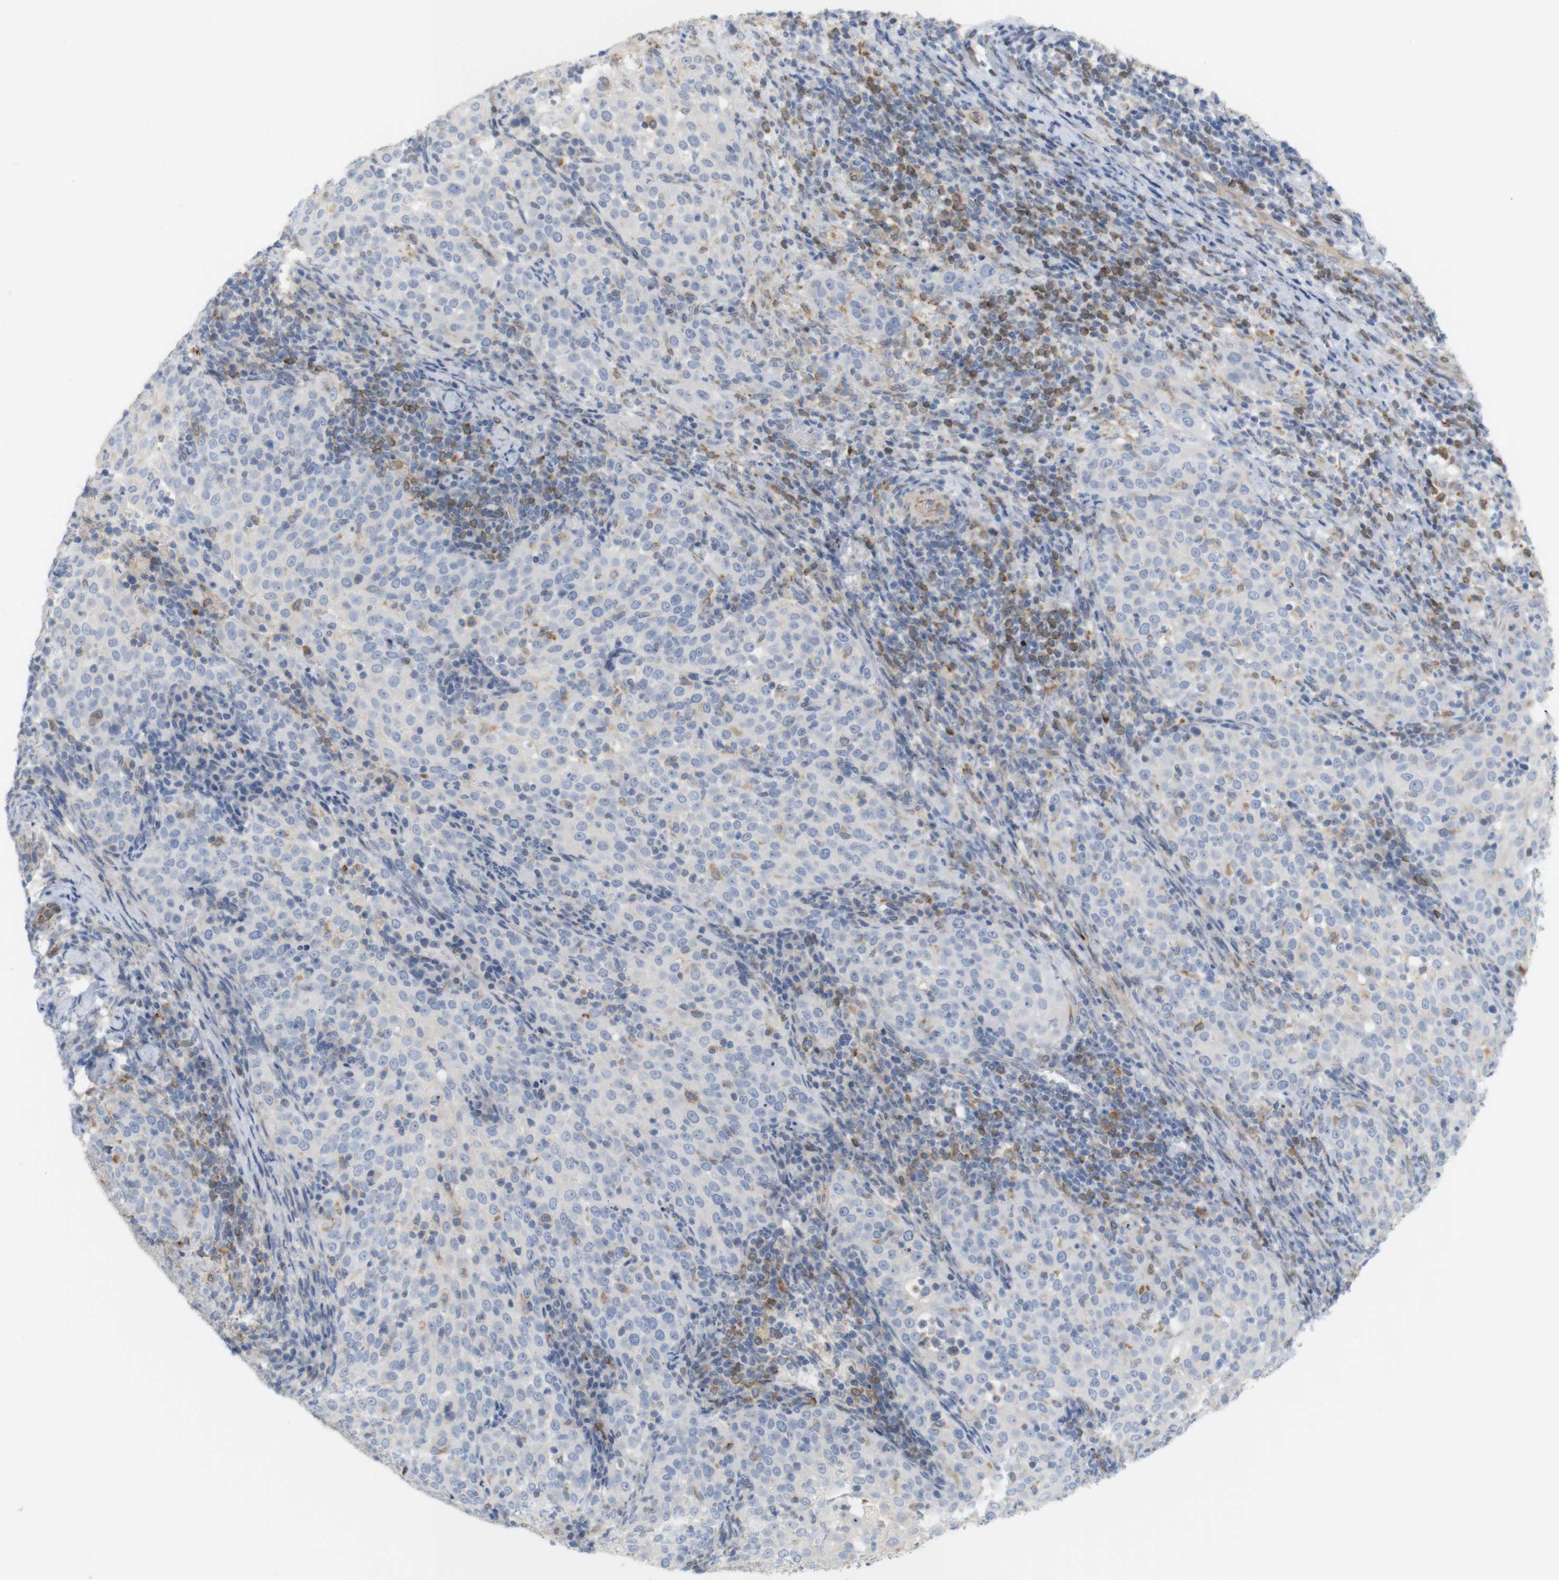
{"staining": {"intensity": "negative", "quantity": "none", "location": "none"}, "tissue": "cervical cancer", "cell_type": "Tumor cells", "image_type": "cancer", "snomed": [{"axis": "morphology", "description": "Squamous cell carcinoma, NOS"}, {"axis": "topography", "description": "Cervix"}], "caption": "High magnification brightfield microscopy of squamous cell carcinoma (cervical) stained with DAB (brown) and counterstained with hematoxylin (blue): tumor cells show no significant staining.", "gene": "ITPR1", "patient": {"sex": "female", "age": 51}}